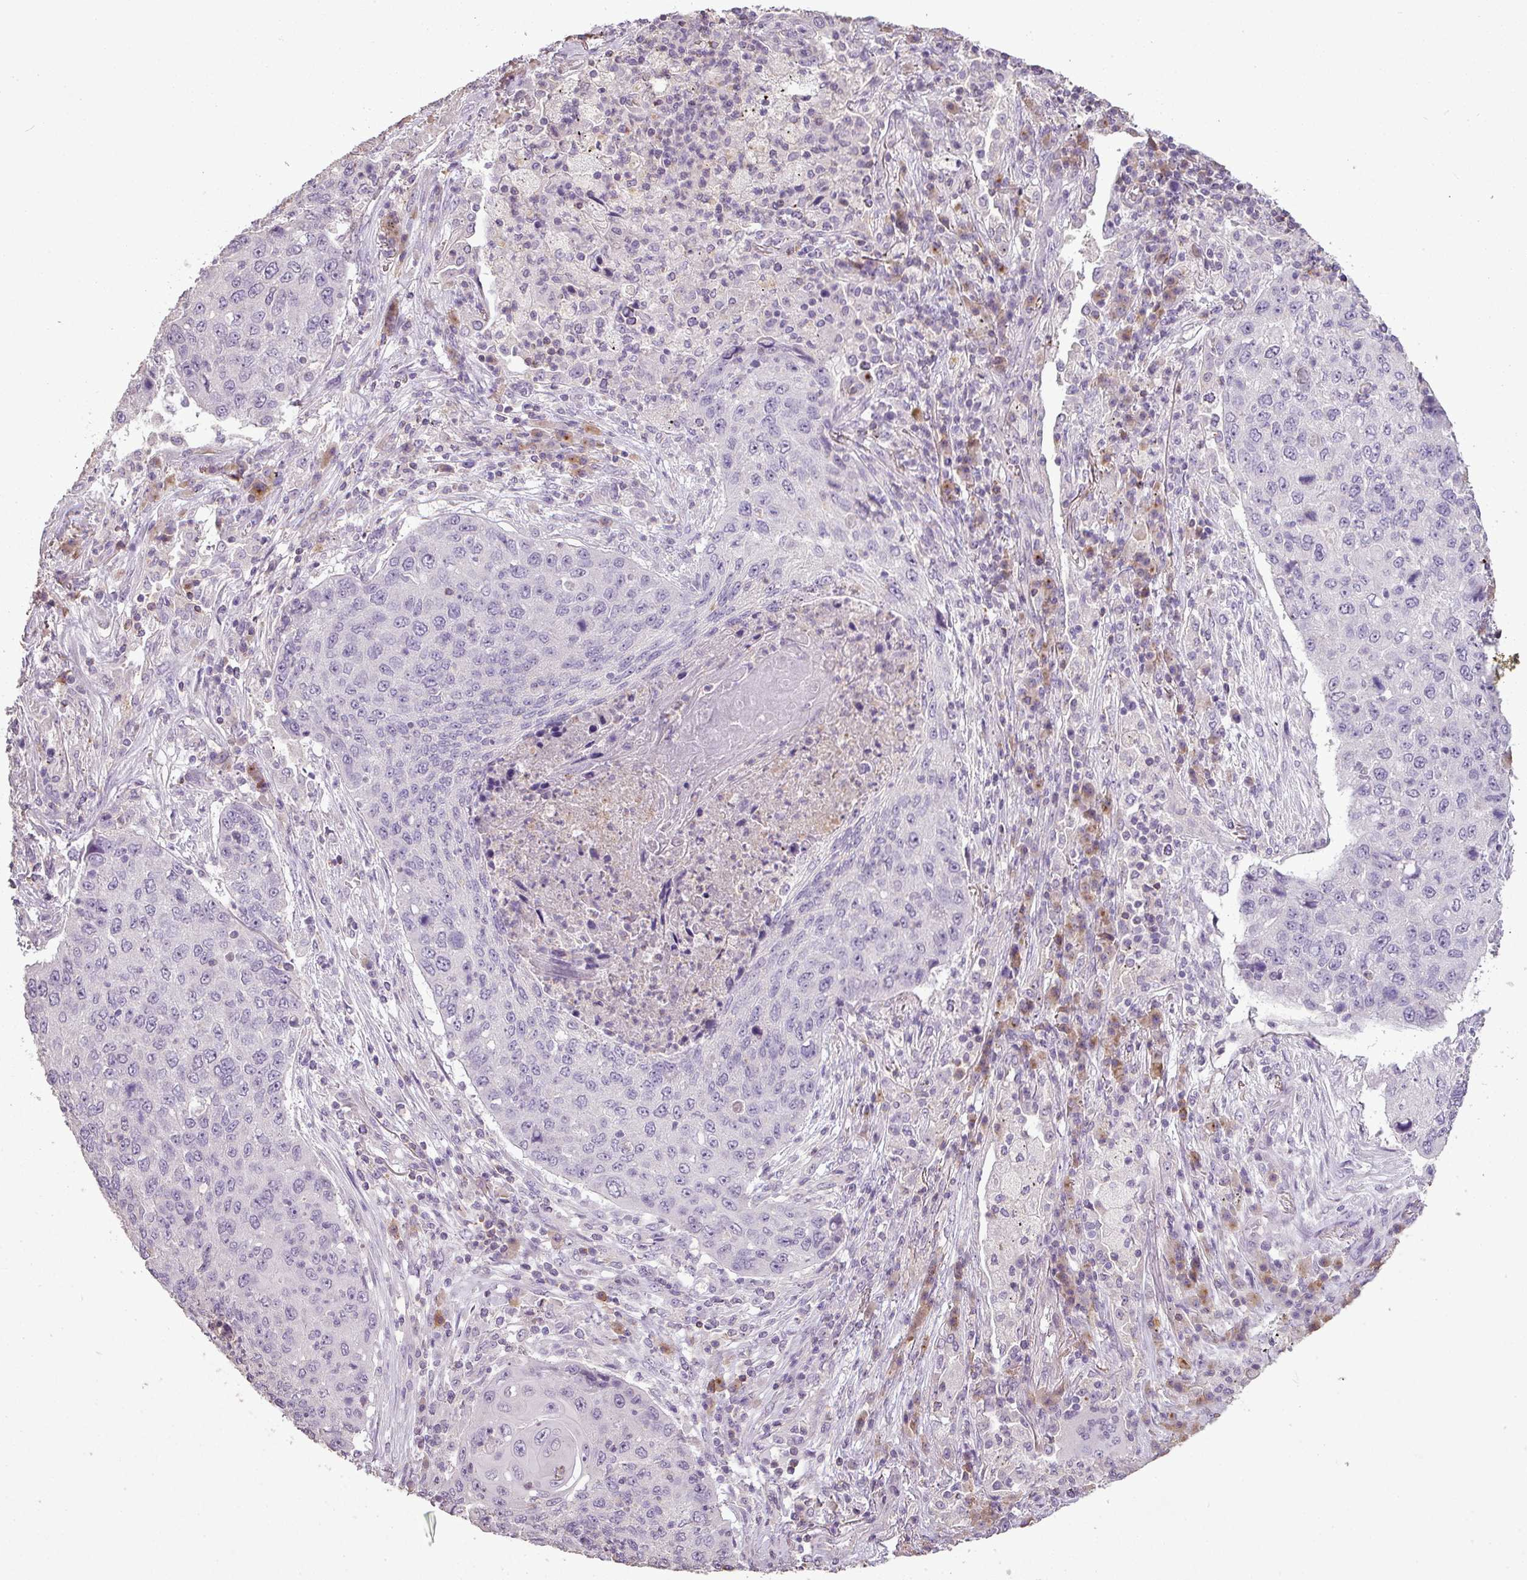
{"staining": {"intensity": "negative", "quantity": "none", "location": "none"}, "tissue": "lung cancer", "cell_type": "Tumor cells", "image_type": "cancer", "snomed": [{"axis": "morphology", "description": "Squamous cell carcinoma, NOS"}, {"axis": "topography", "description": "Lung"}], "caption": "Immunohistochemical staining of squamous cell carcinoma (lung) reveals no significant staining in tumor cells.", "gene": "LY9", "patient": {"sex": "female", "age": 63}}